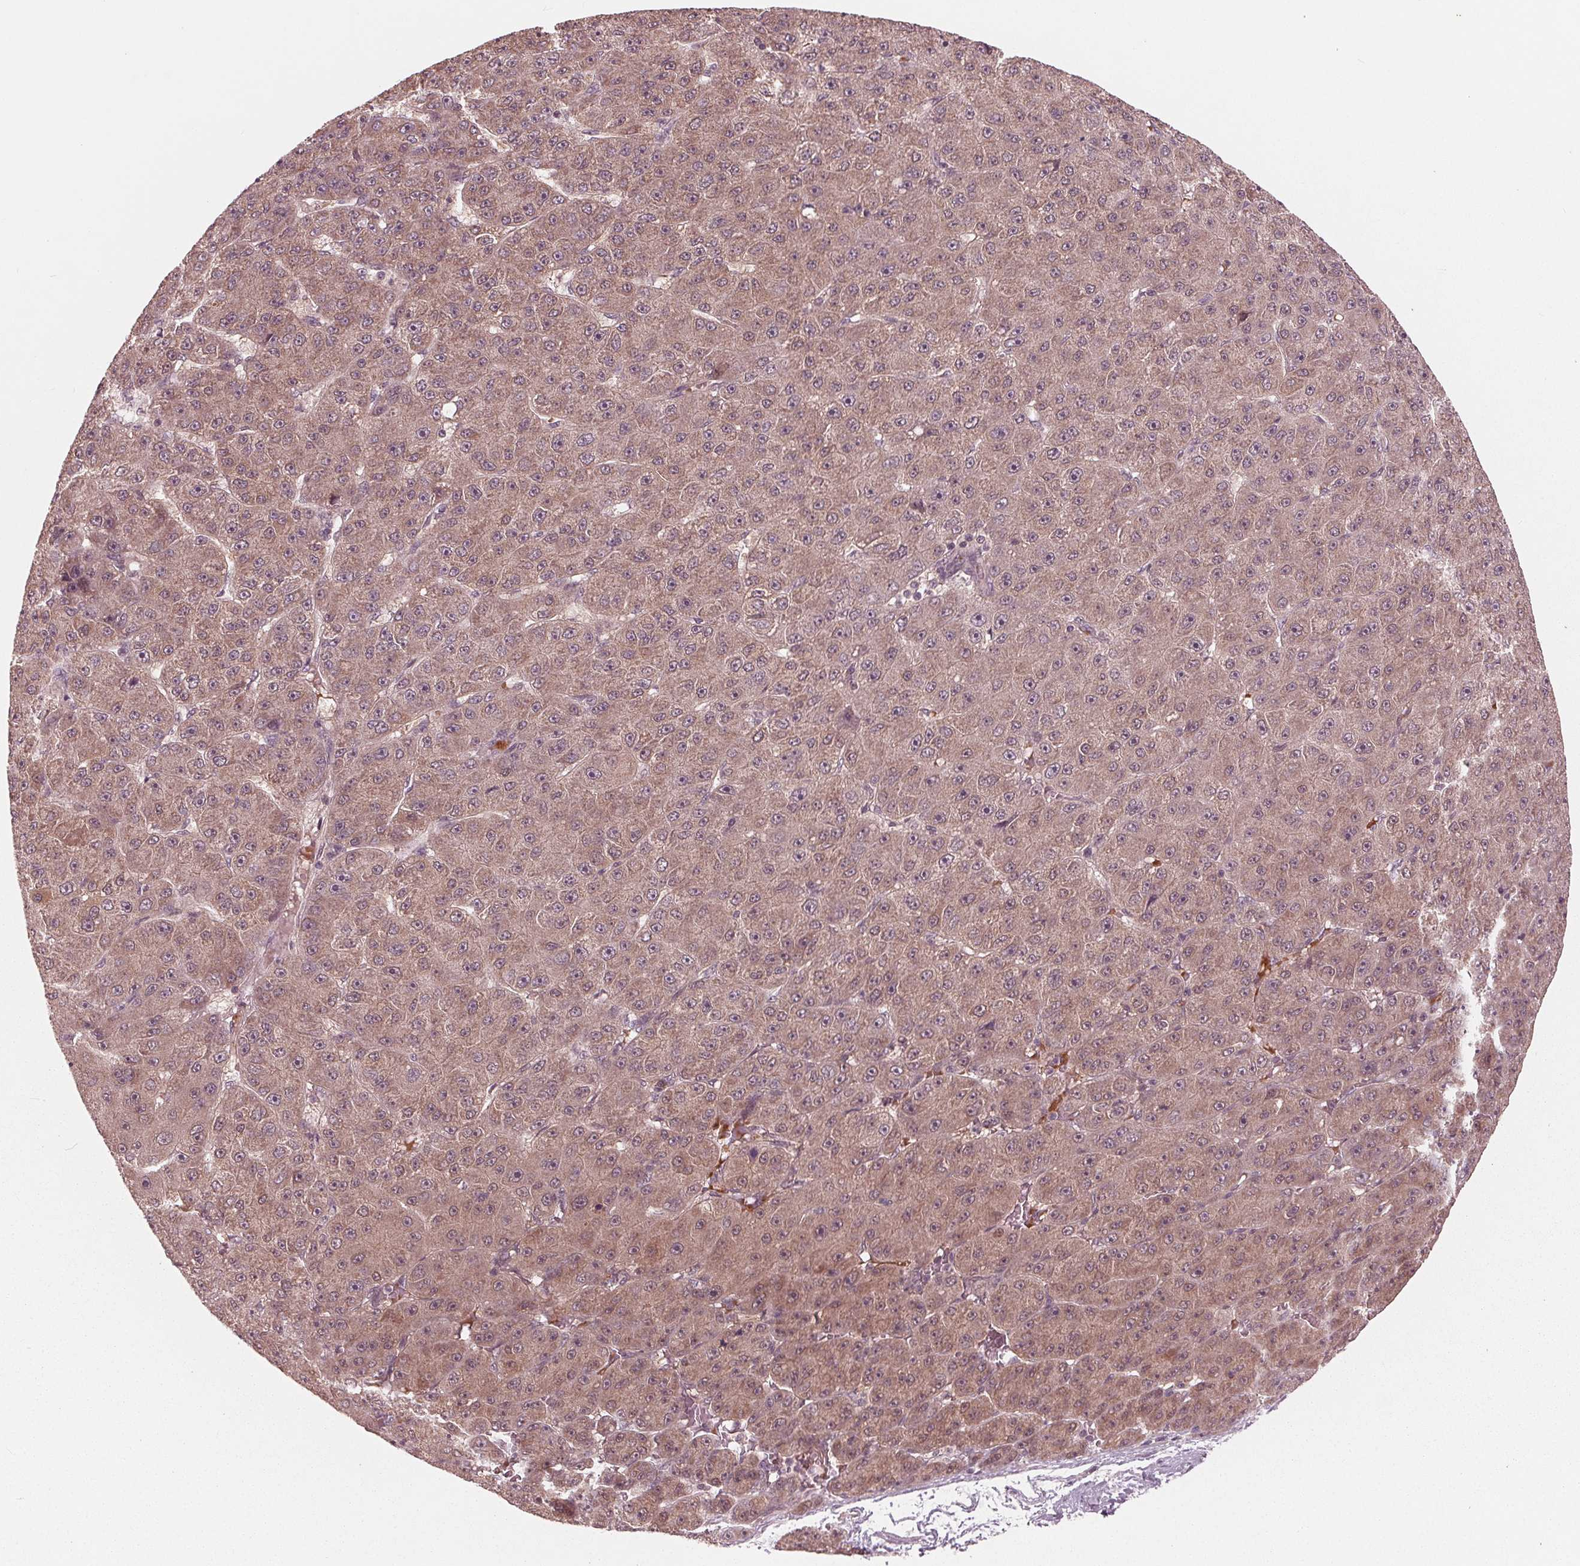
{"staining": {"intensity": "weak", "quantity": ">75%", "location": "cytoplasmic/membranous"}, "tissue": "liver cancer", "cell_type": "Tumor cells", "image_type": "cancer", "snomed": [{"axis": "morphology", "description": "Carcinoma, Hepatocellular, NOS"}, {"axis": "topography", "description": "Liver"}], "caption": "Human hepatocellular carcinoma (liver) stained with a protein marker demonstrates weak staining in tumor cells.", "gene": "UBALD1", "patient": {"sex": "male", "age": 67}}